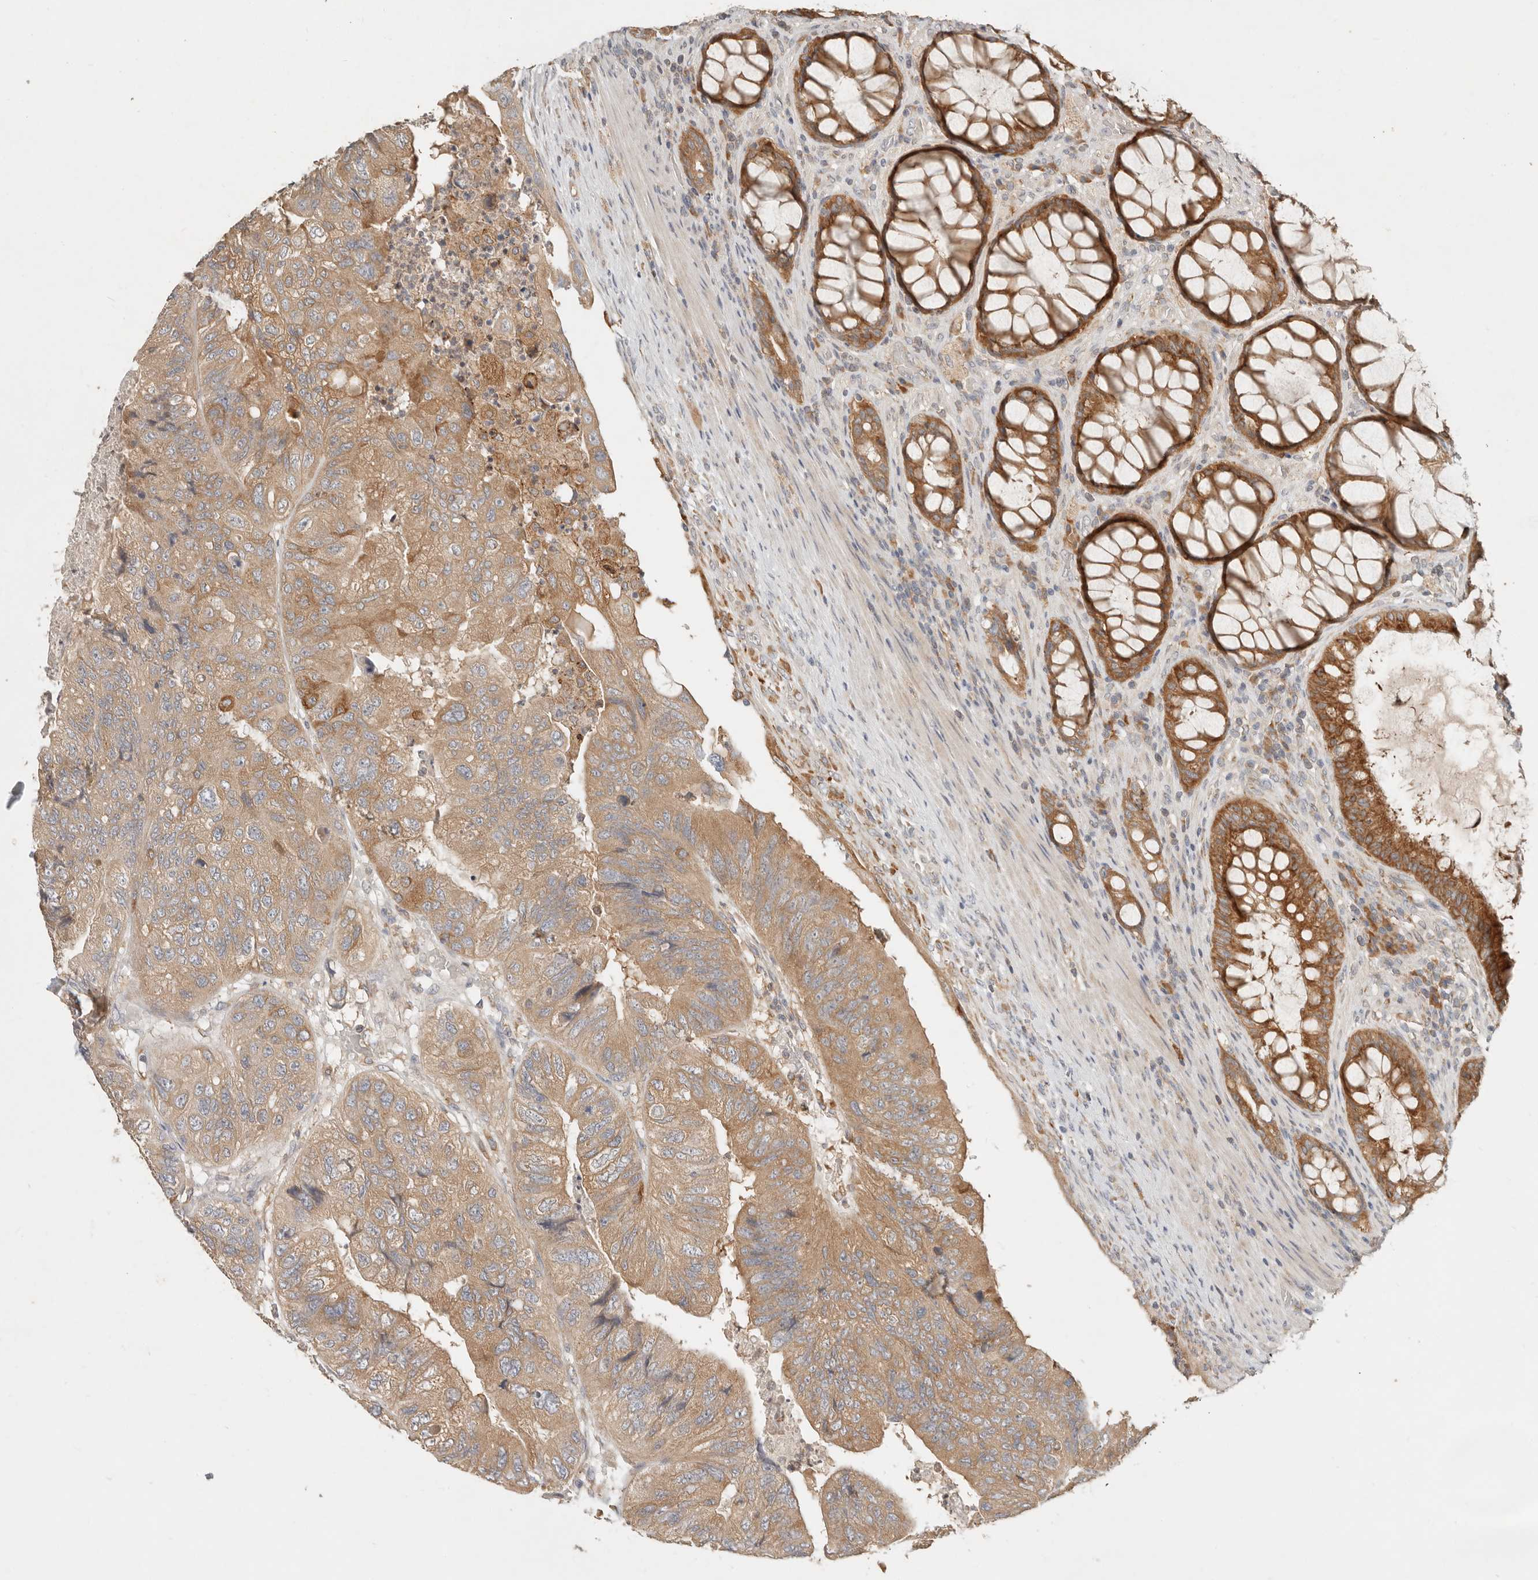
{"staining": {"intensity": "moderate", "quantity": ">75%", "location": "cytoplasmic/membranous"}, "tissue": "colorectal cancer", "cell_type": "Tumor cells", "image_type": "cancer", "snomed": [{"axis": "morphology", "description": "Adenocarcinoma, NOS"}, {"axis": "topography", "description": "Rectum"}], "caption": "Colorectal adenocarcinoma stained with DAB (3,3'-diaminobenzidine) IHC shows medium levels of moderate cytoplasmic/membranous expression in about >75% of tumor cells.", "gene": "ARHGEF10L", "patient": {"sex": "male", "age": 63}}